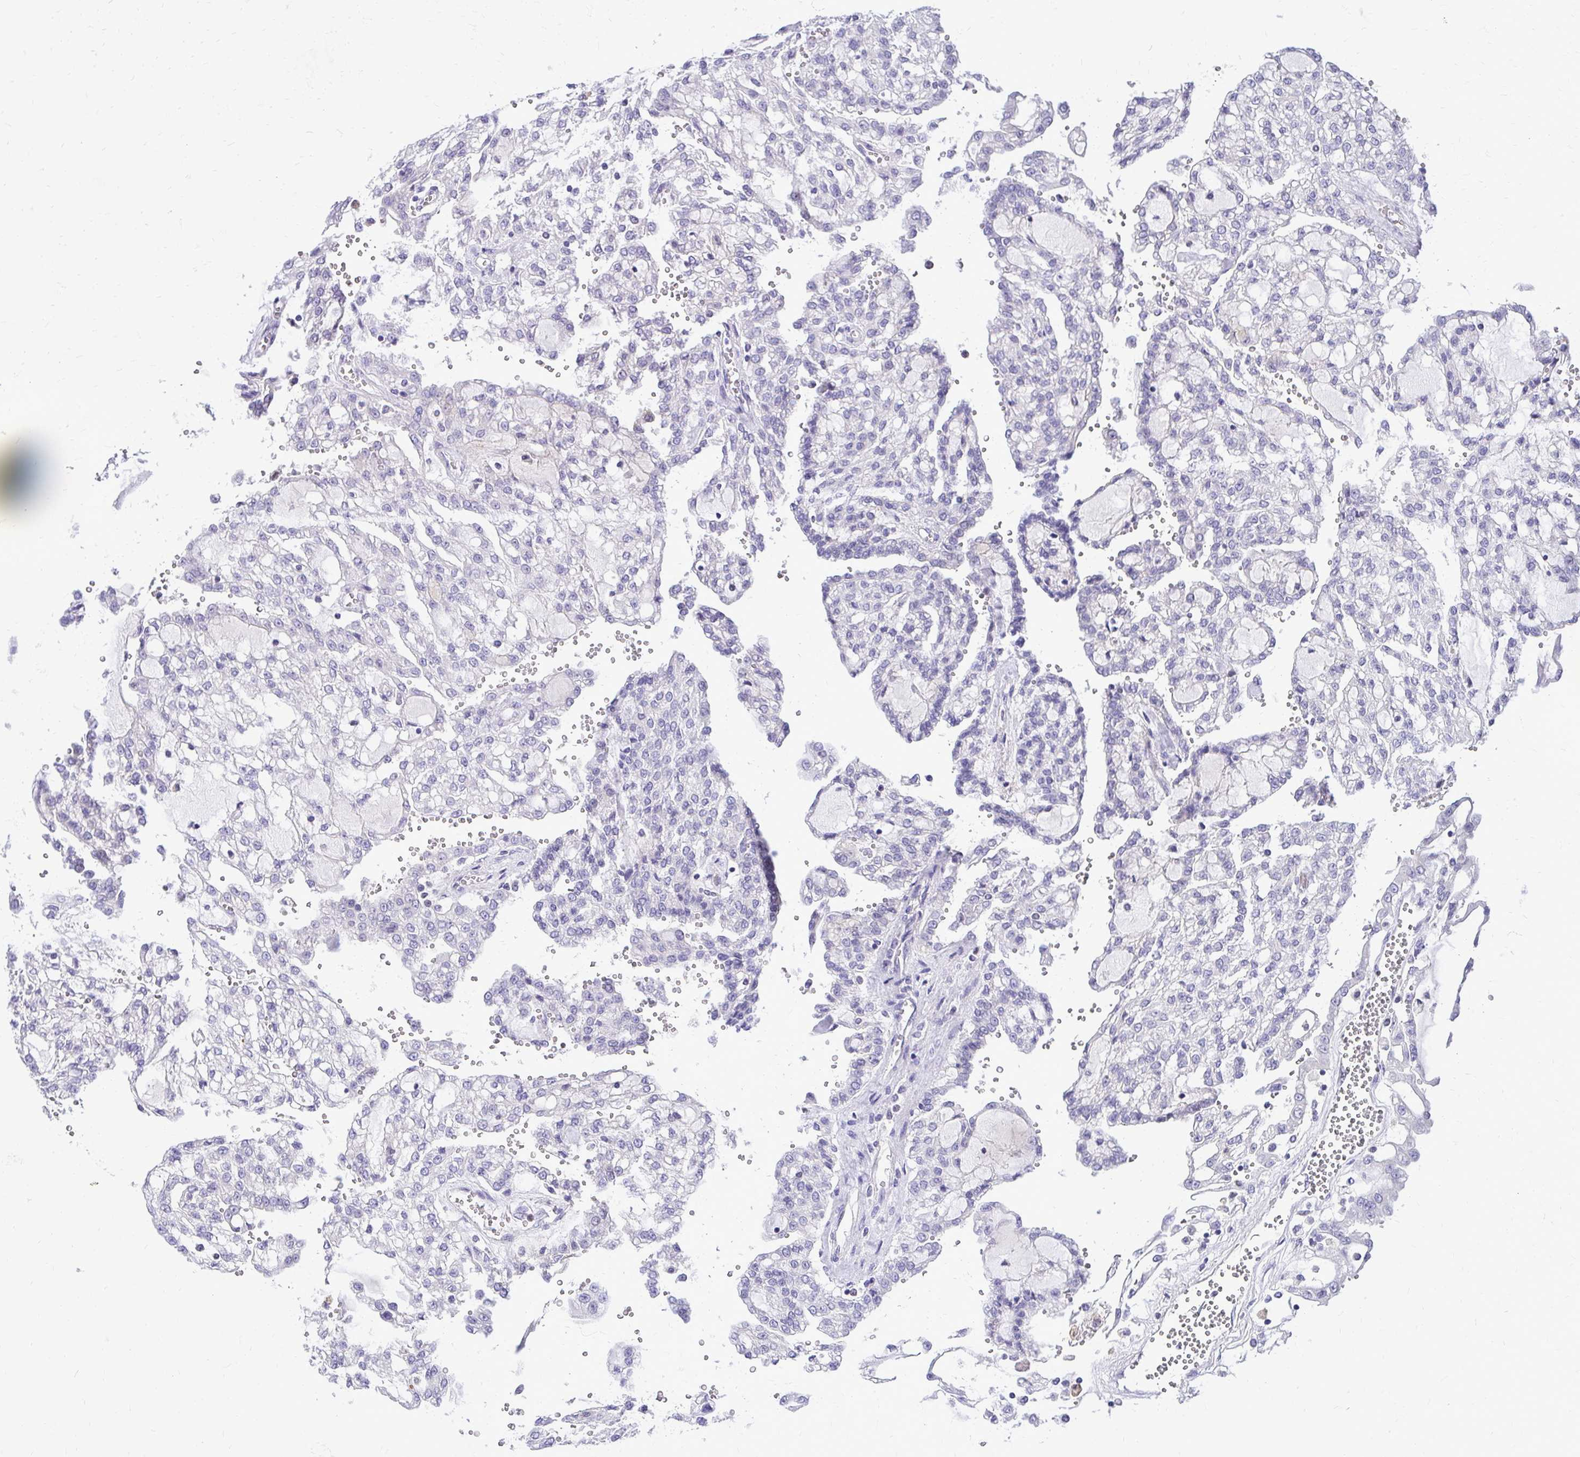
{"staining": {"intensity": "negative", "quantity": "none", "location": "none"}, "tissue": "renal cancer", "cell_type": "Tumor cells", "image_type": "cancer", "snomed": [{"axis": "morphology", "description": "Adenocarcinoma, NOS"}, {"axis": "topography", "description": "Kidney"}], "caption": "Protein analysis of renal cancer exhibits no significant staining in tumor cells.", "gene": "ZSWIM9", "patient": {"sex": "male", "age": 63}}